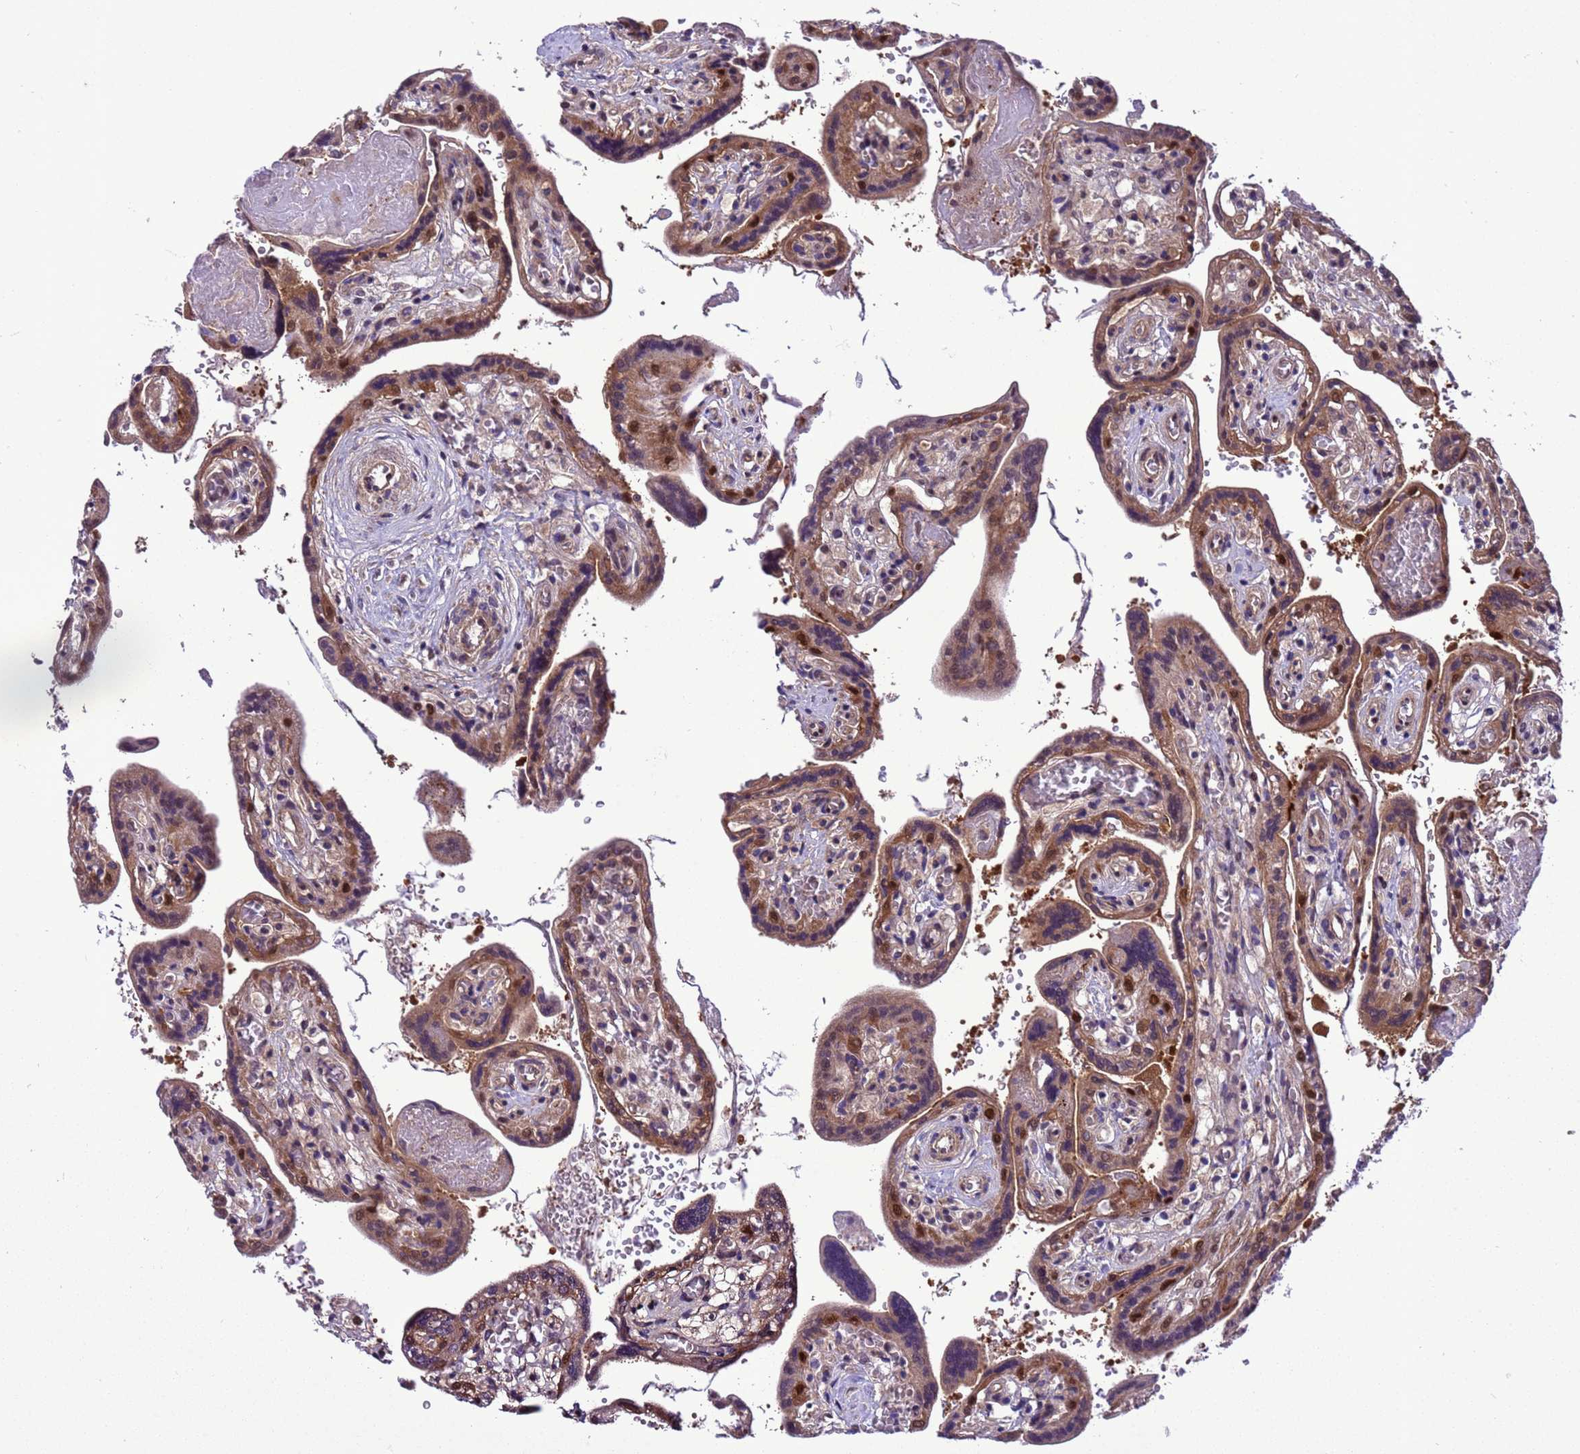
{"staining": {"intensity": "moderate", "quantity": ">75%", "location": "cytoplasmic/membranous,nuclear"}, "tissue": "placenta", "cell_type": "Trophoblastic cells", "image_type": "normal", "snomed": [{"axis": "morphology", "description": "Normal tissue, NOS"}, {"axis": "topography", "description": "Placenta"}], "caption": "Immunohistochemical staining of benign human placenta displays moderate cytoplasmic/membranous,nuclear protein expression in about >75% of trophoblastic cells.", "gene": "RASD1", "patient": {"sex": "female", "age": 37}}